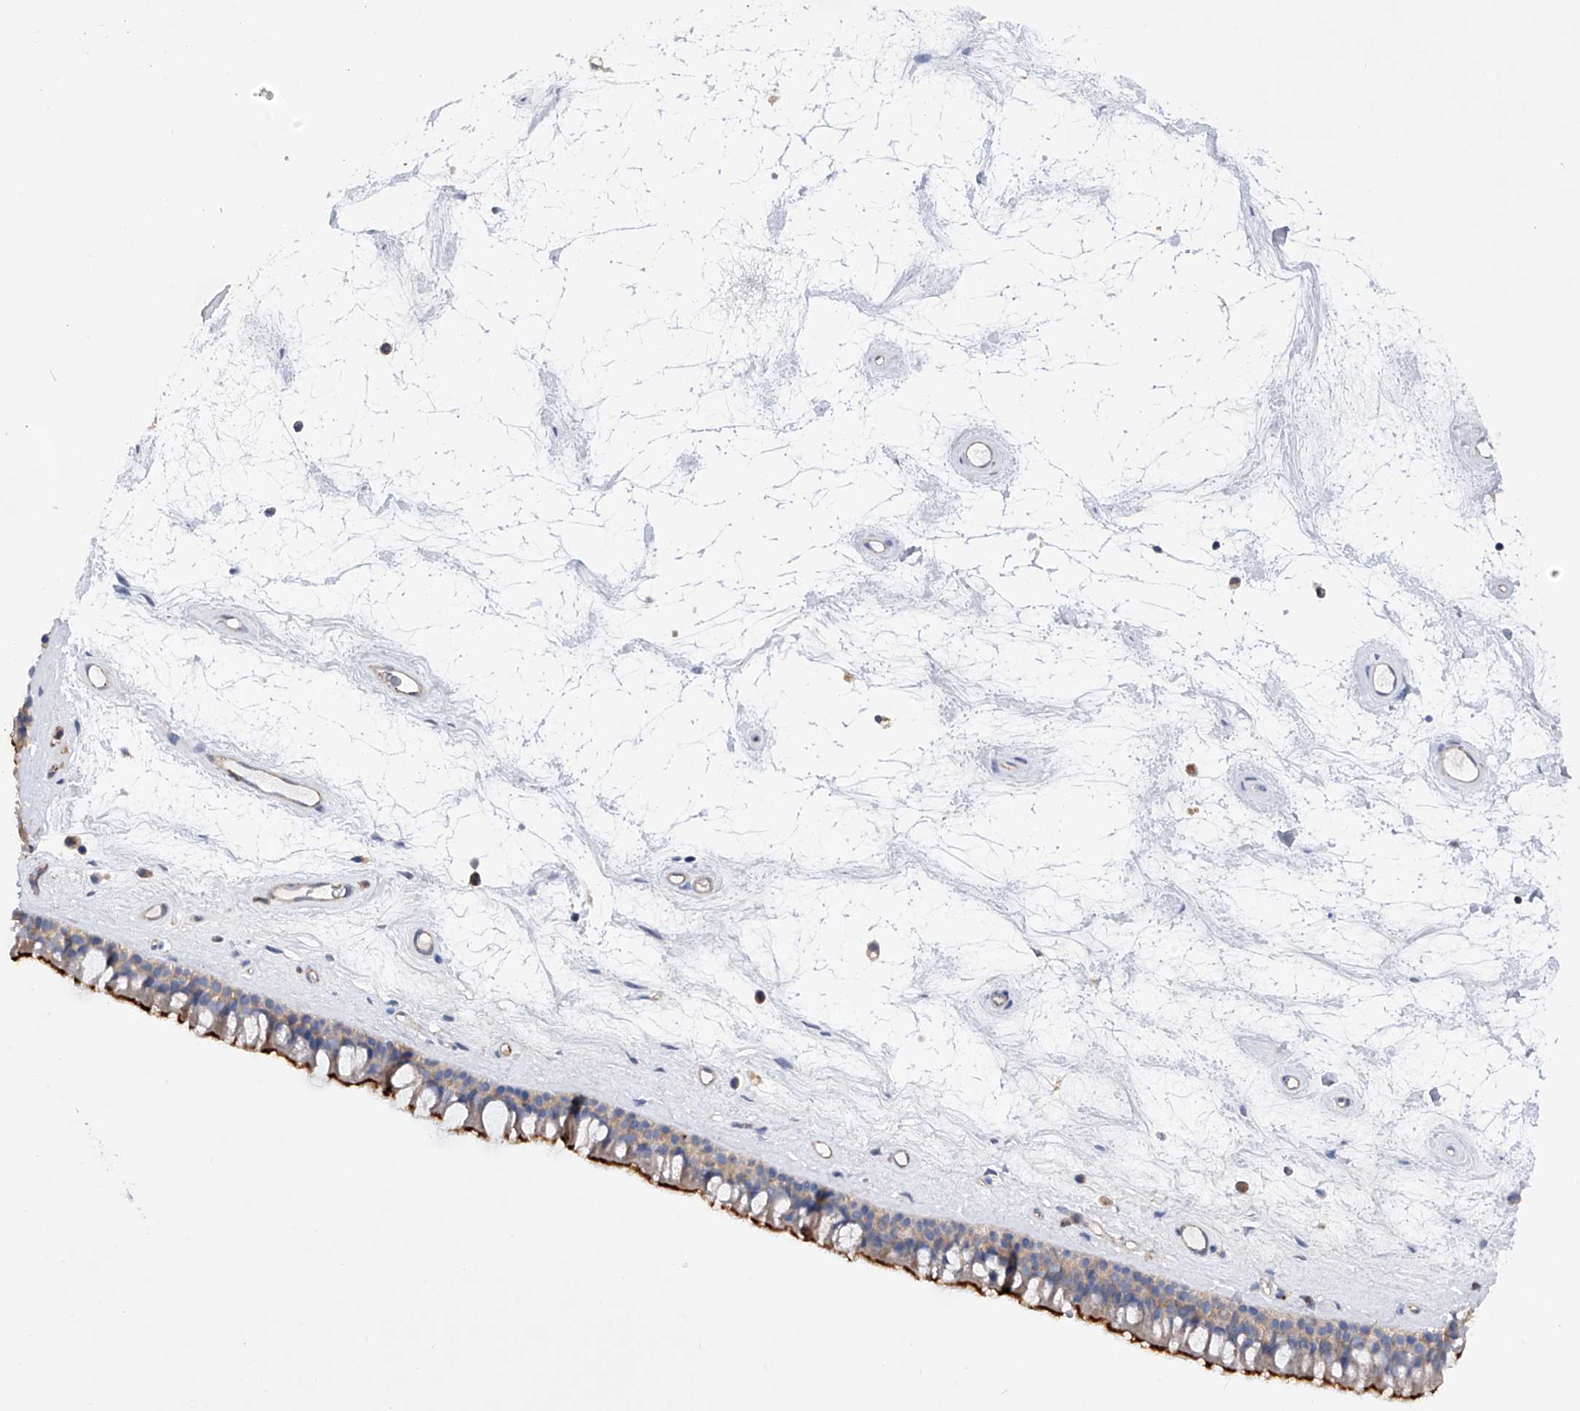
{"staining": {"intensity": "strong", "quantity": "<25%", "location": "cytoplasmic/membranous"}, "tissue": "nasopharynx", "cell_type": "Respiratory epithelial cells", "image_type": "normal", "snomed": [{"axis": "morphology", "description": "Normal tissue, NOS"}, {"axis": "topography", "description": "Nasopharynx"}], "caption": "The micrograph exhibits a brown stain indicating the presence of a protein in the cytoplasmic/membranous of respiratory epithelial cells in nasopharynx.", "gene": "MLYCD", "patient": {"sex": "male", "age": 64}}